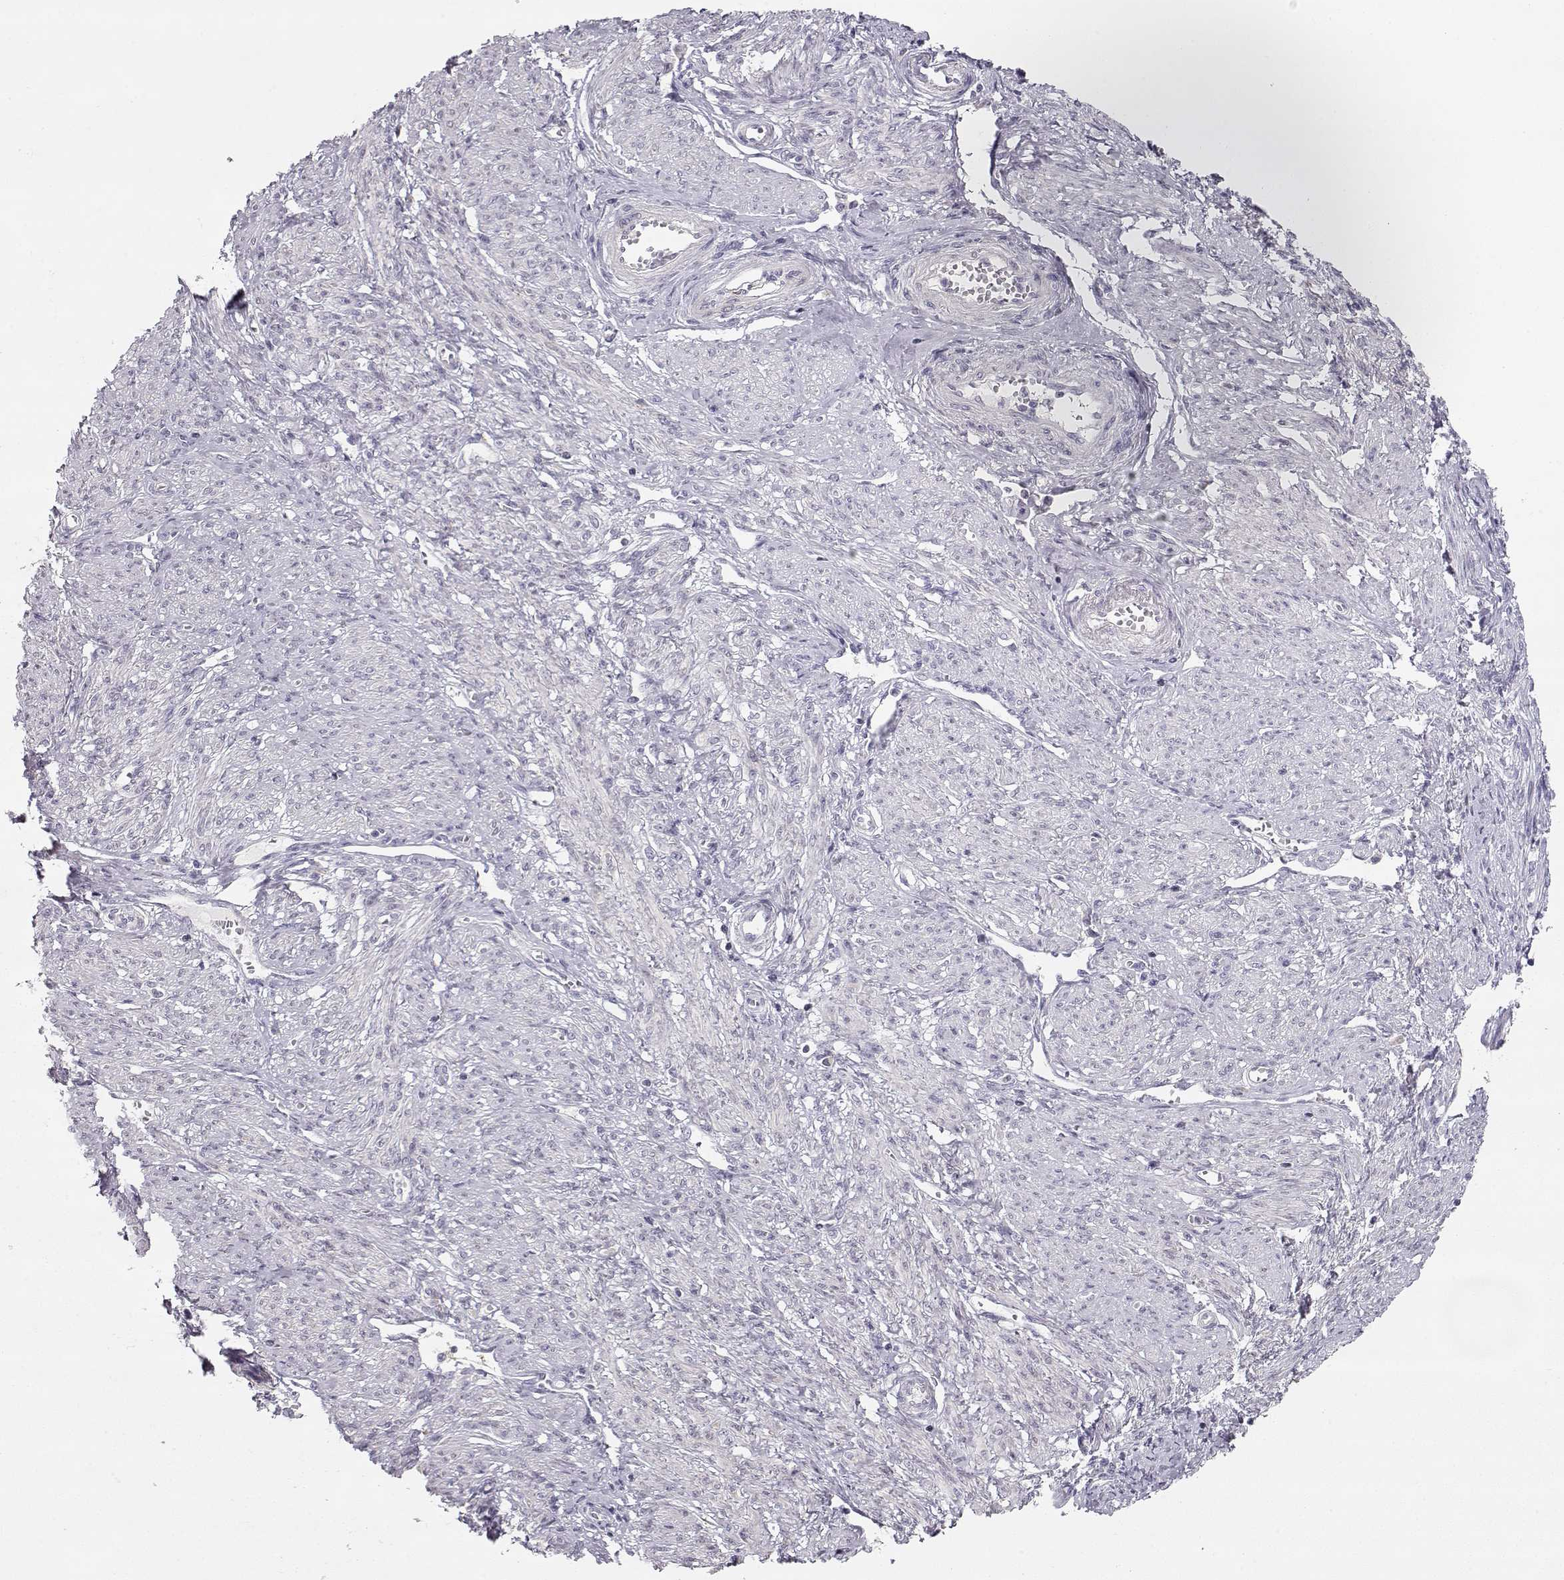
{"staining": {"intensity": "negative", "quantity": "none", "location": "none"}, "tissue": "endometrial cancer", "cell_type": "Tumor cells", "image_type": "cancer", "snomed": [{"axis": "morphology", "description": "Adenocarcinoma, NOS"}, {"axis": "topography", "description": "Endometrium"}], "caption": "Immunohistochemistry image of endometrial adenocarcinoma stained for a protein (brown), which exhibits no expression in tumor cells.", "gene": "TEPP", "patient": {"sex": "female", "age": 86}}